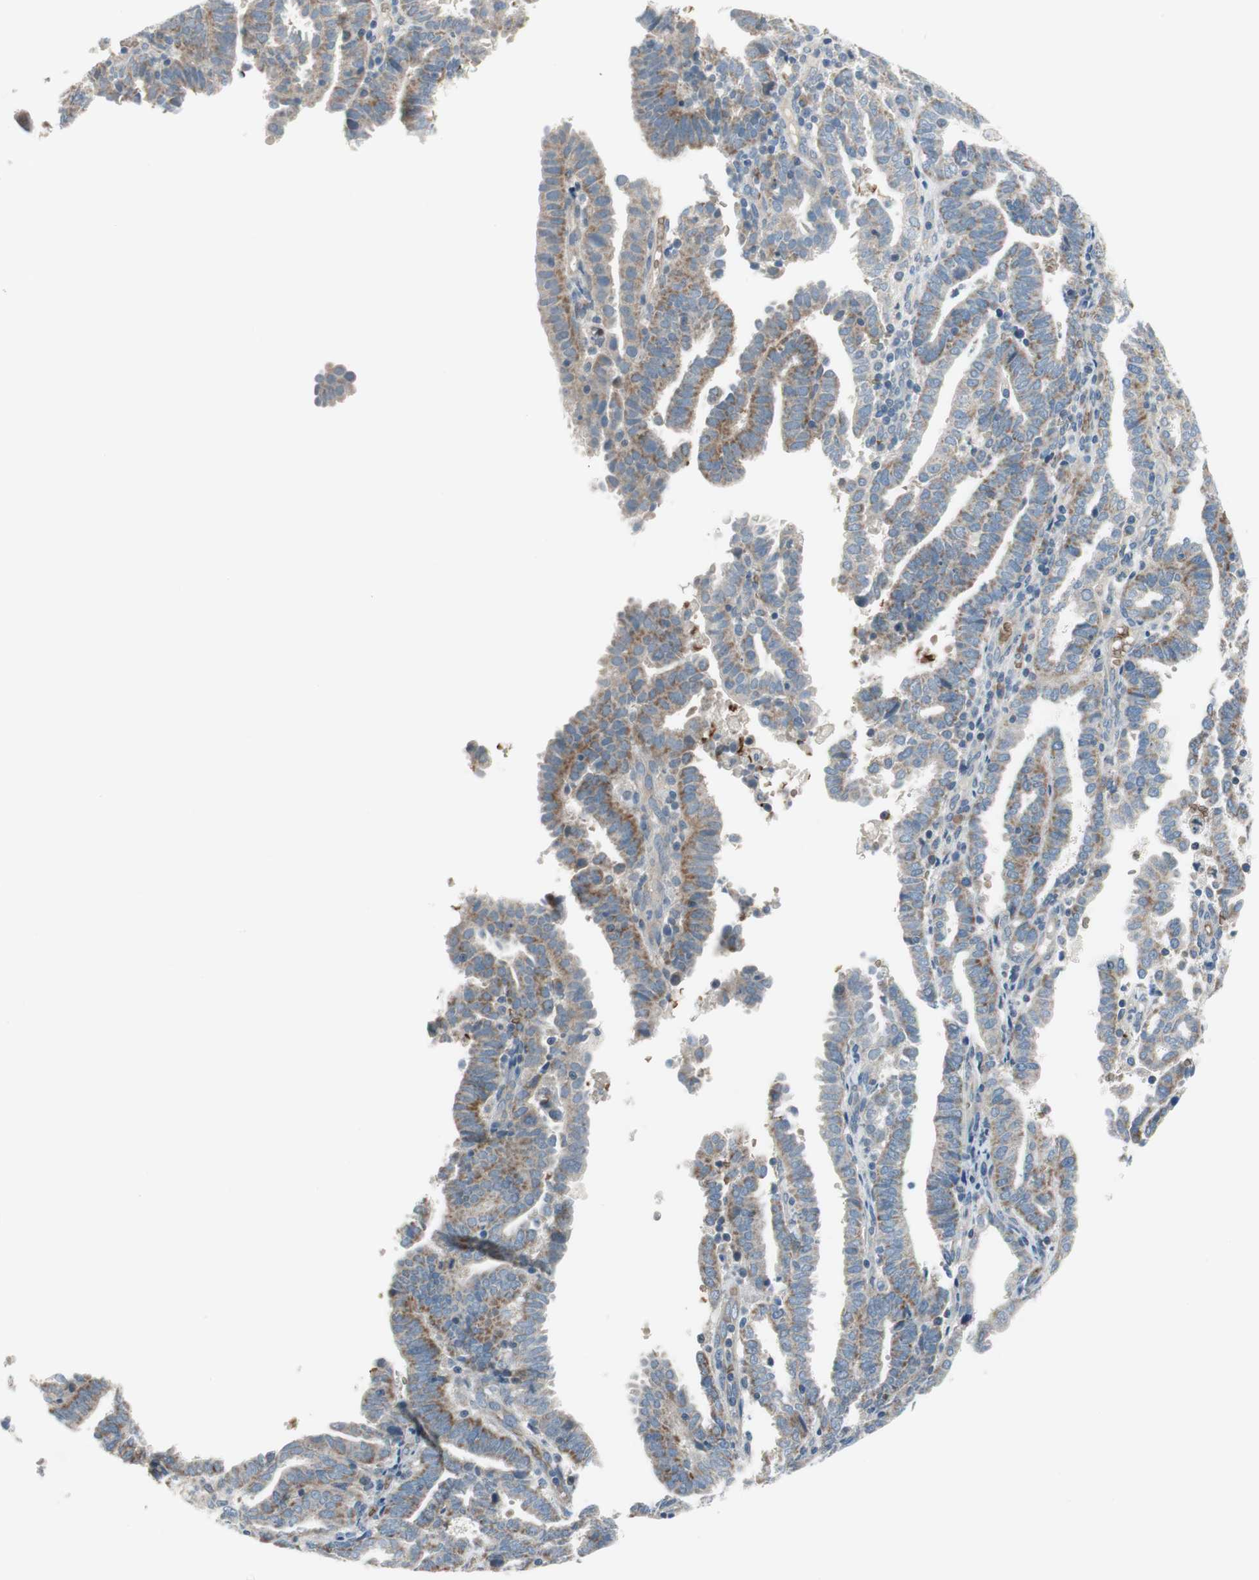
{"staining": {"intensity": "moderate", "quantity": "25%-75%", "location": "cytoplasmic/membranous"}, "tissue": "endometrial cancer", "cell_type": "Tumor cells", "image_type": "cancer", "snomed": [{"axis": "morphology", "description": "Adenocarcinoma, NOS"}, {"axis": "topography", "description": "Uterus"}], "caption": "DAB immunohistochemical staining of adenocarcinoma (endometrial) exhibits moderate cytoplasmic/membranous protein staining in about 25%-75% of tumor cells.", "gene": "GYPC", "patient": {"sex": "female", "age": 83}}